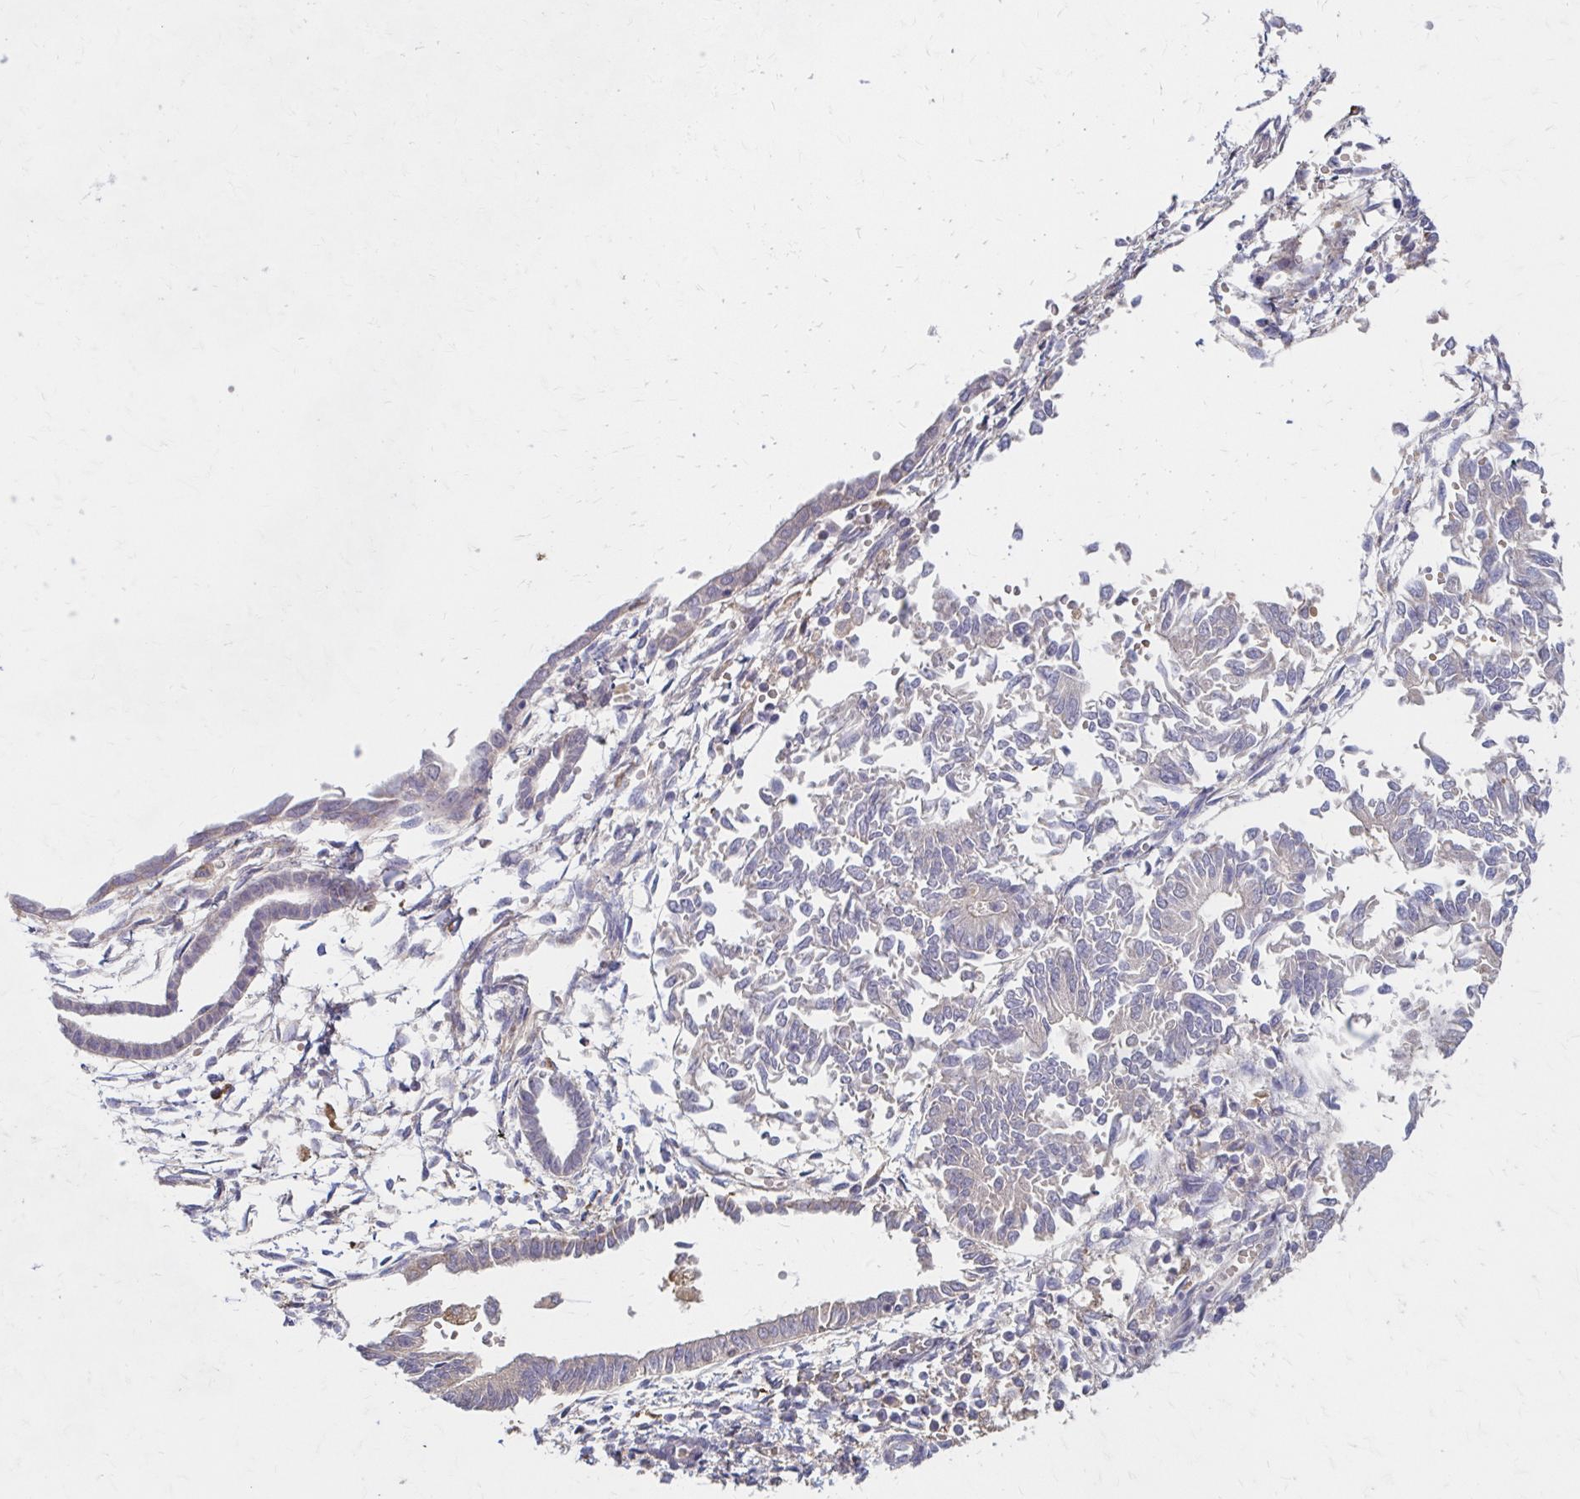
{"staining": {"intensity": "negative", "quantity": "none", "location": "none"}, "tissue": "endometrial cancer", "cell_type": "Tumor cells", "image_type": "cancer", "snomed": [{"axis": "morphology", "description": "Adenocarcinoma, NOS"}, {"axis": "topography", "description": "Endometrium"}], "caption": "Immunohistochemistry histopathology image of endometrial cancer (adenocarcinoma) stained for a protein (brown), which displays no expression in tumor cells.", "gene": "HMGCS2", "patient": {"sex": "female", "age": 65}}